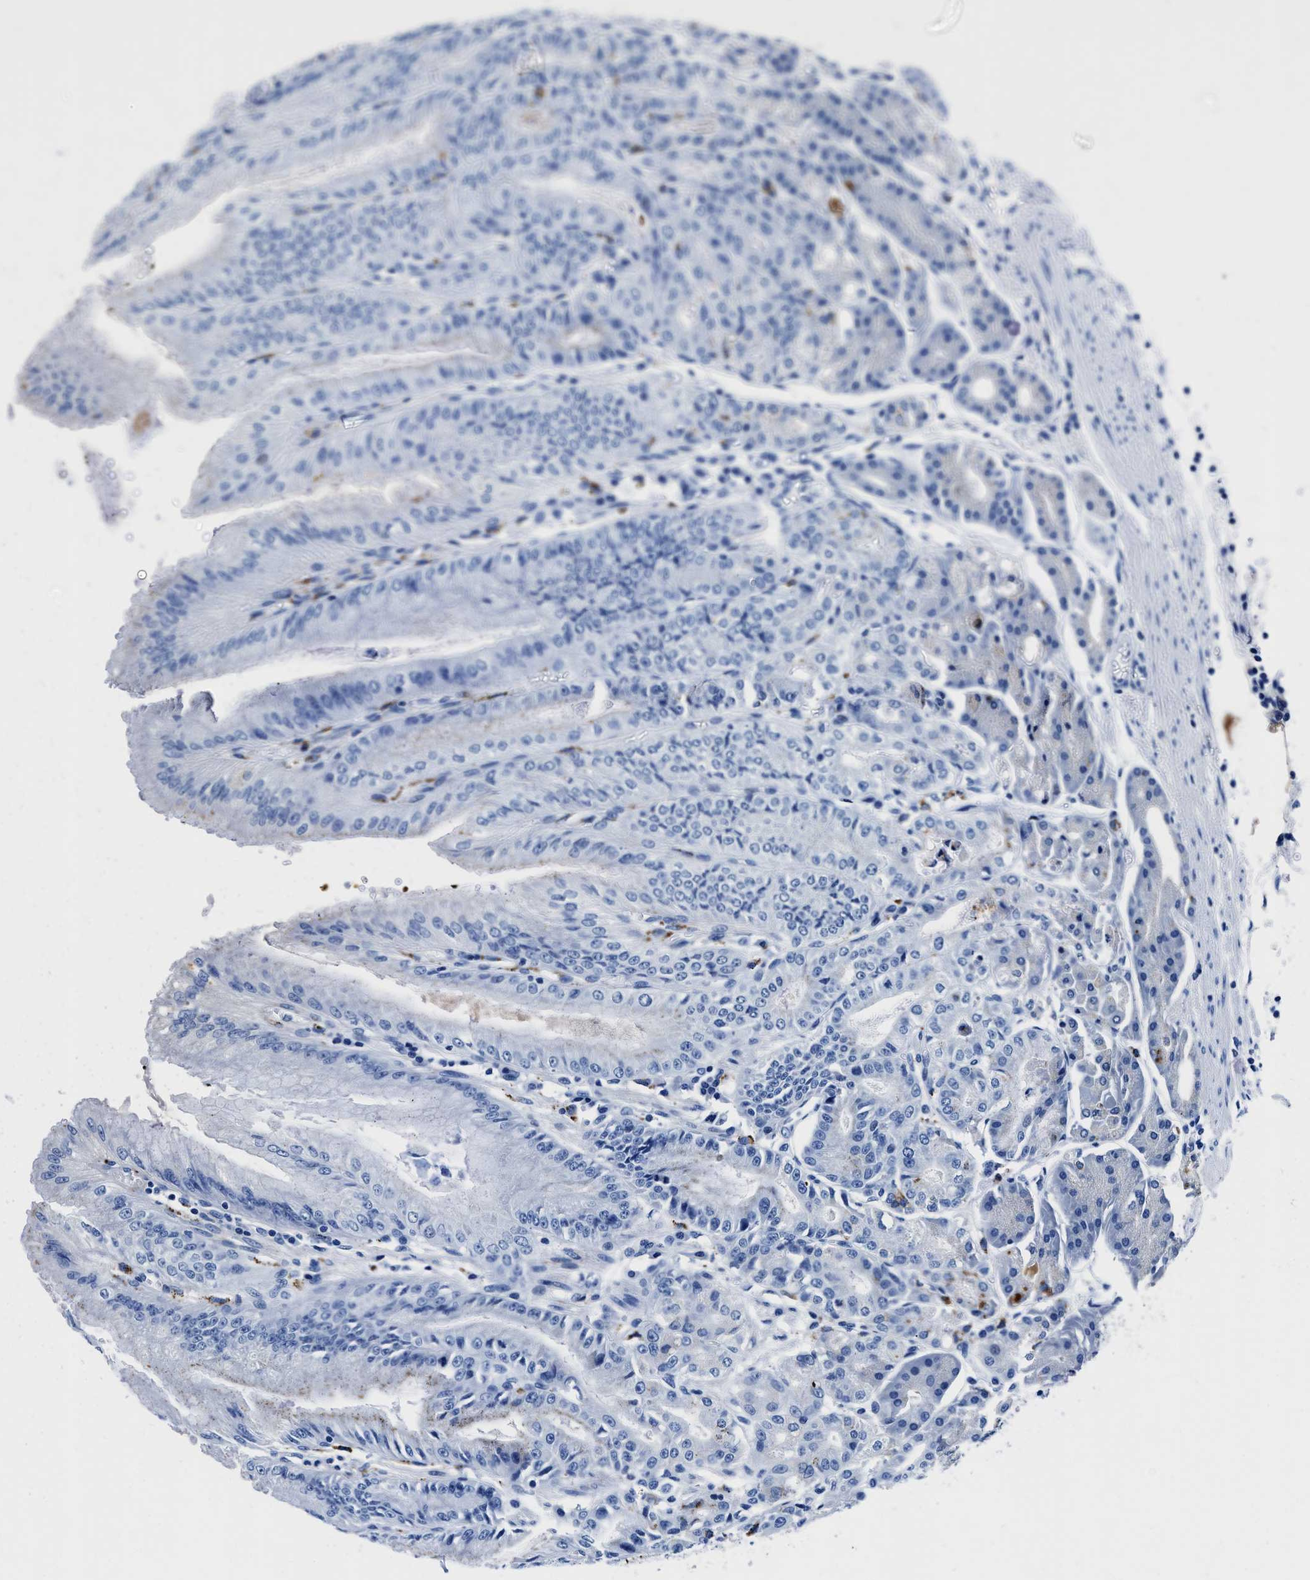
{"staining": {"intensity": "negative", "quantity": "none", "location": "none"}, "tissue": "stomach", "cell_type": "Glandular cells", "image_type": "normal", "snomed": [{"axis": "morphology", "description": "Normal tissue, NOS"}, {"axis": "topography", "description": "Stomach, lower"}], "caption": "Immunohistochemistry image of benign stomach: stomach stained with DAB (3,3'-diaminobenzidine) exhibits no significant protein expression in glandular cells. (Stains: DAB (3,3'-diaminobenzidine) IHC with hematoxylin counter stain, Microscopy: brightfield microscopy at high magnification).", "gene": "OR14K1", "patient": {"sex": "male", "age": 71}}